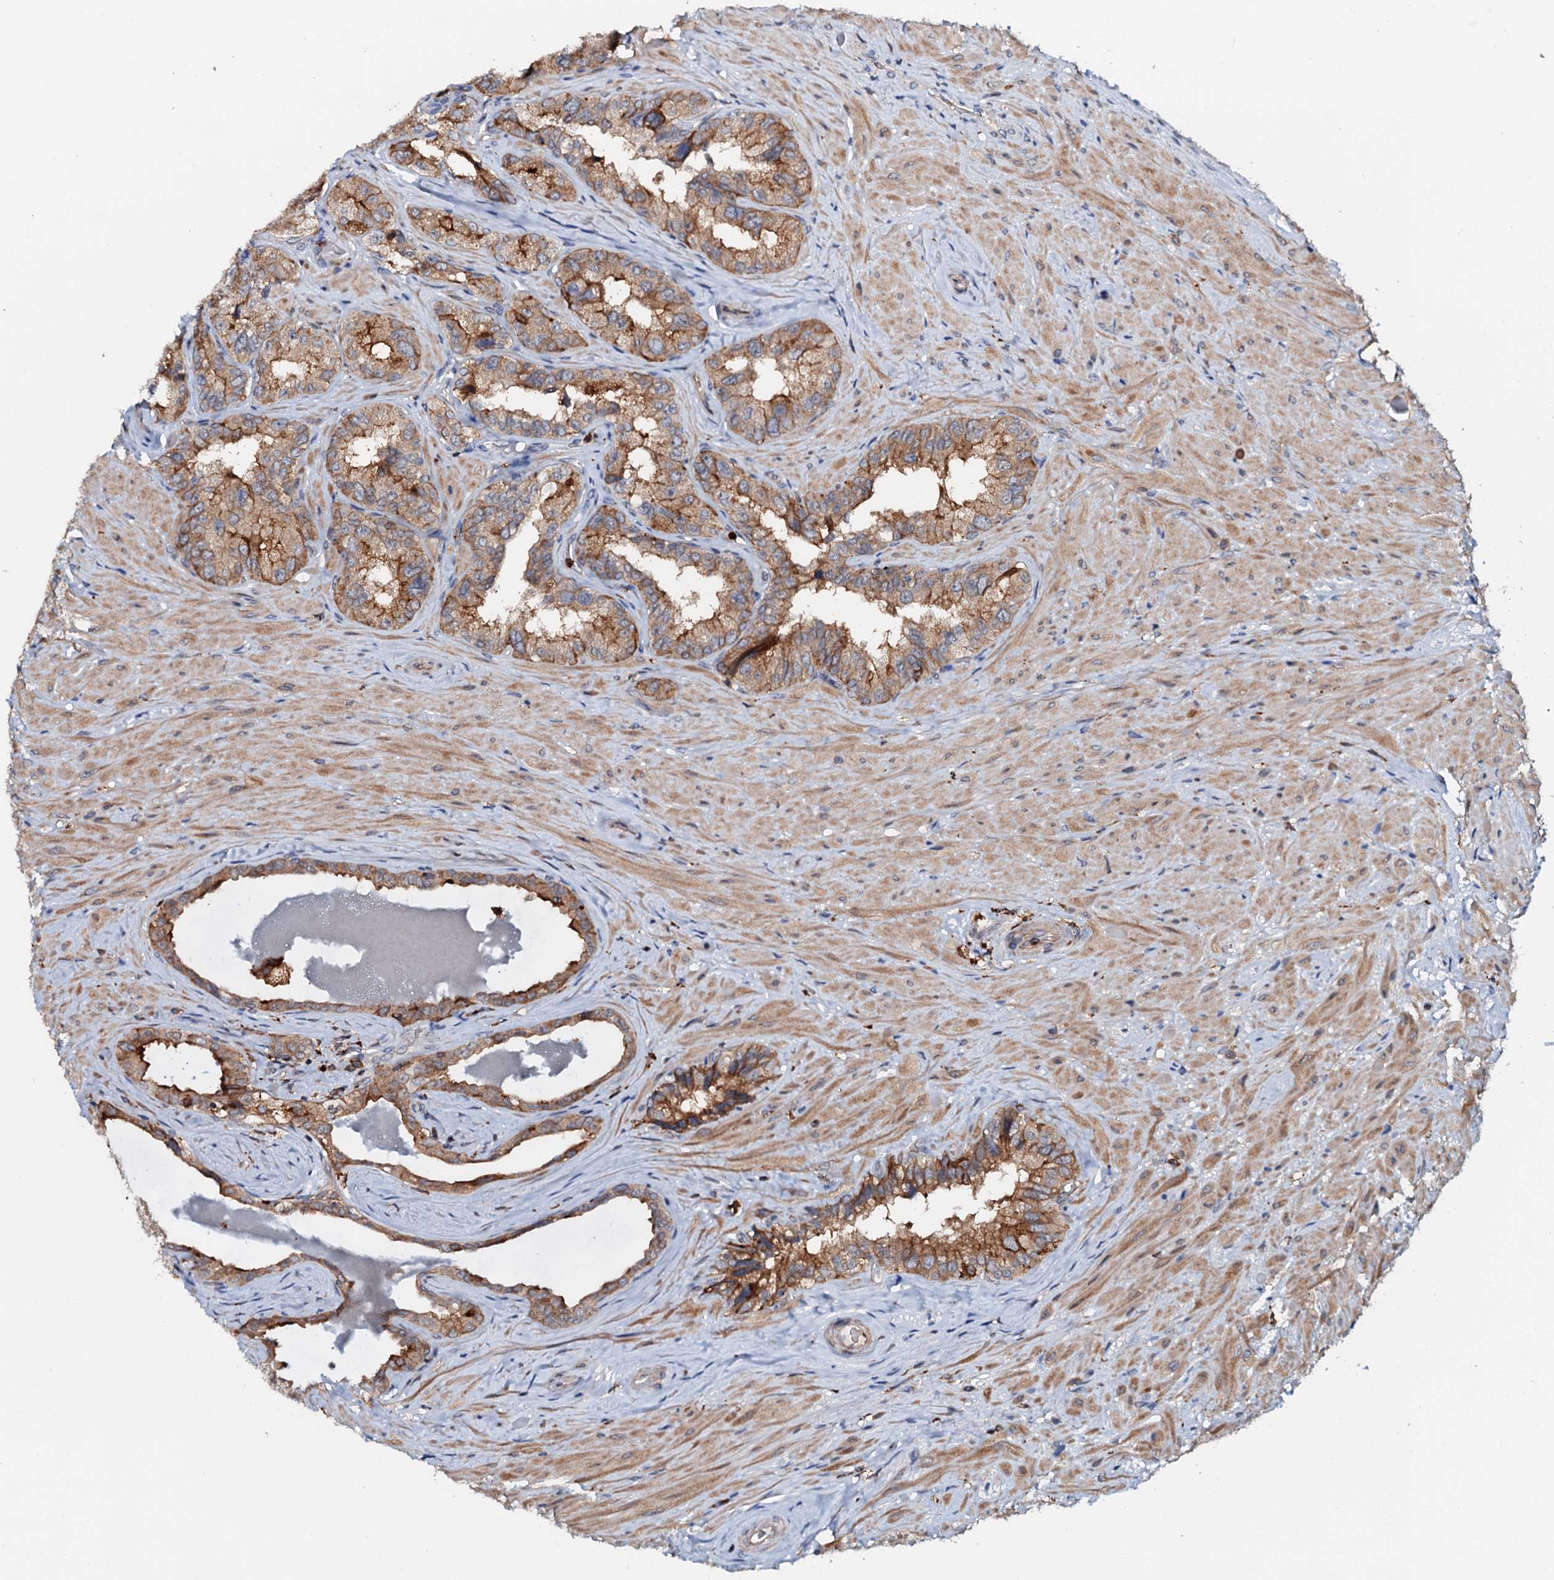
{"staining": {"intensity": "strong", "quantity": "25%-75%", "location": "cytoplasmic/membranous"}, "tissue": "seminal vesicle", "cell_type": "Glandular cells", "image_type": "normal", "snomed": [{"axis": "morphology", "description": "Normal tissue, NOS"}, {"axis": "topography", "description": "Seminal veicle"}, {"axis": "topography", "description": "Peripheral nerve tissue"}], "caption": "Glandular cells show strong cytoplasmic/membranous staining in about 25%-75% of cells in normal seminal vesicle. The staining is performed using DAB (3,3'-diaminobenzidine) brown chromogen to label protein expression. The nuclei are counter-stained blue using hematoxylin.", "gene": "VAMP8", "patient": {"sex": "male", "age": 67}}